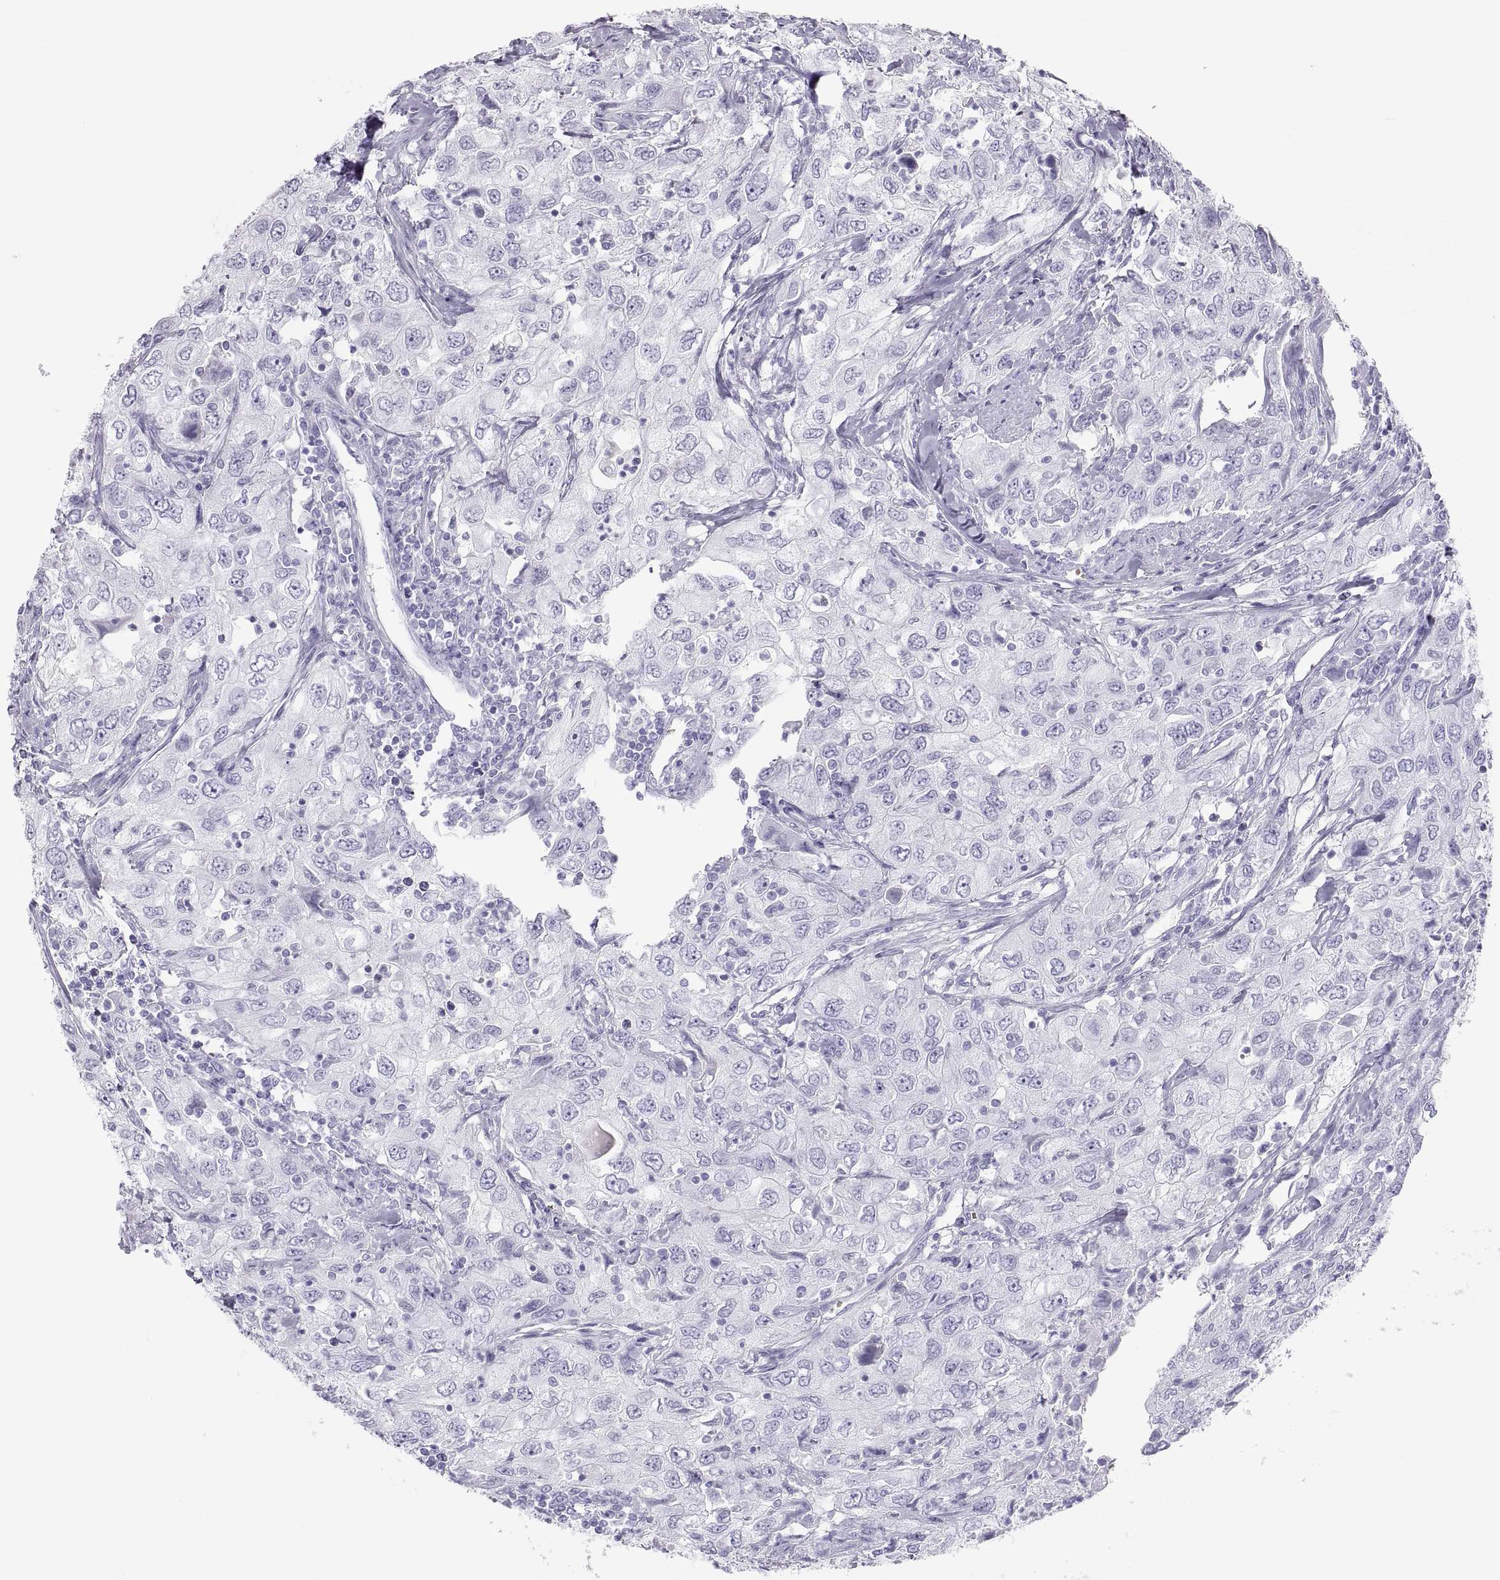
{"staining": {"intensity": "negative", "quantity": "none", "location": "none"}, "tissue": "urothelial cancer", "cell_type": "Tumor cells", "image_type": "cancer", "snomed": [{"axis": "morphology", "description": "Urothelial carcinoma, High grade"}, {"axis": "topography", "description": "Urinary bladder"}], "caption": "Immunohistochemistry photomicrograph of human urothelial cancer stained for a protein (brown), which shows no staining in tumor cells.", "gene": "SEMG1", "patient": {"sex": "male", "age": 76}}